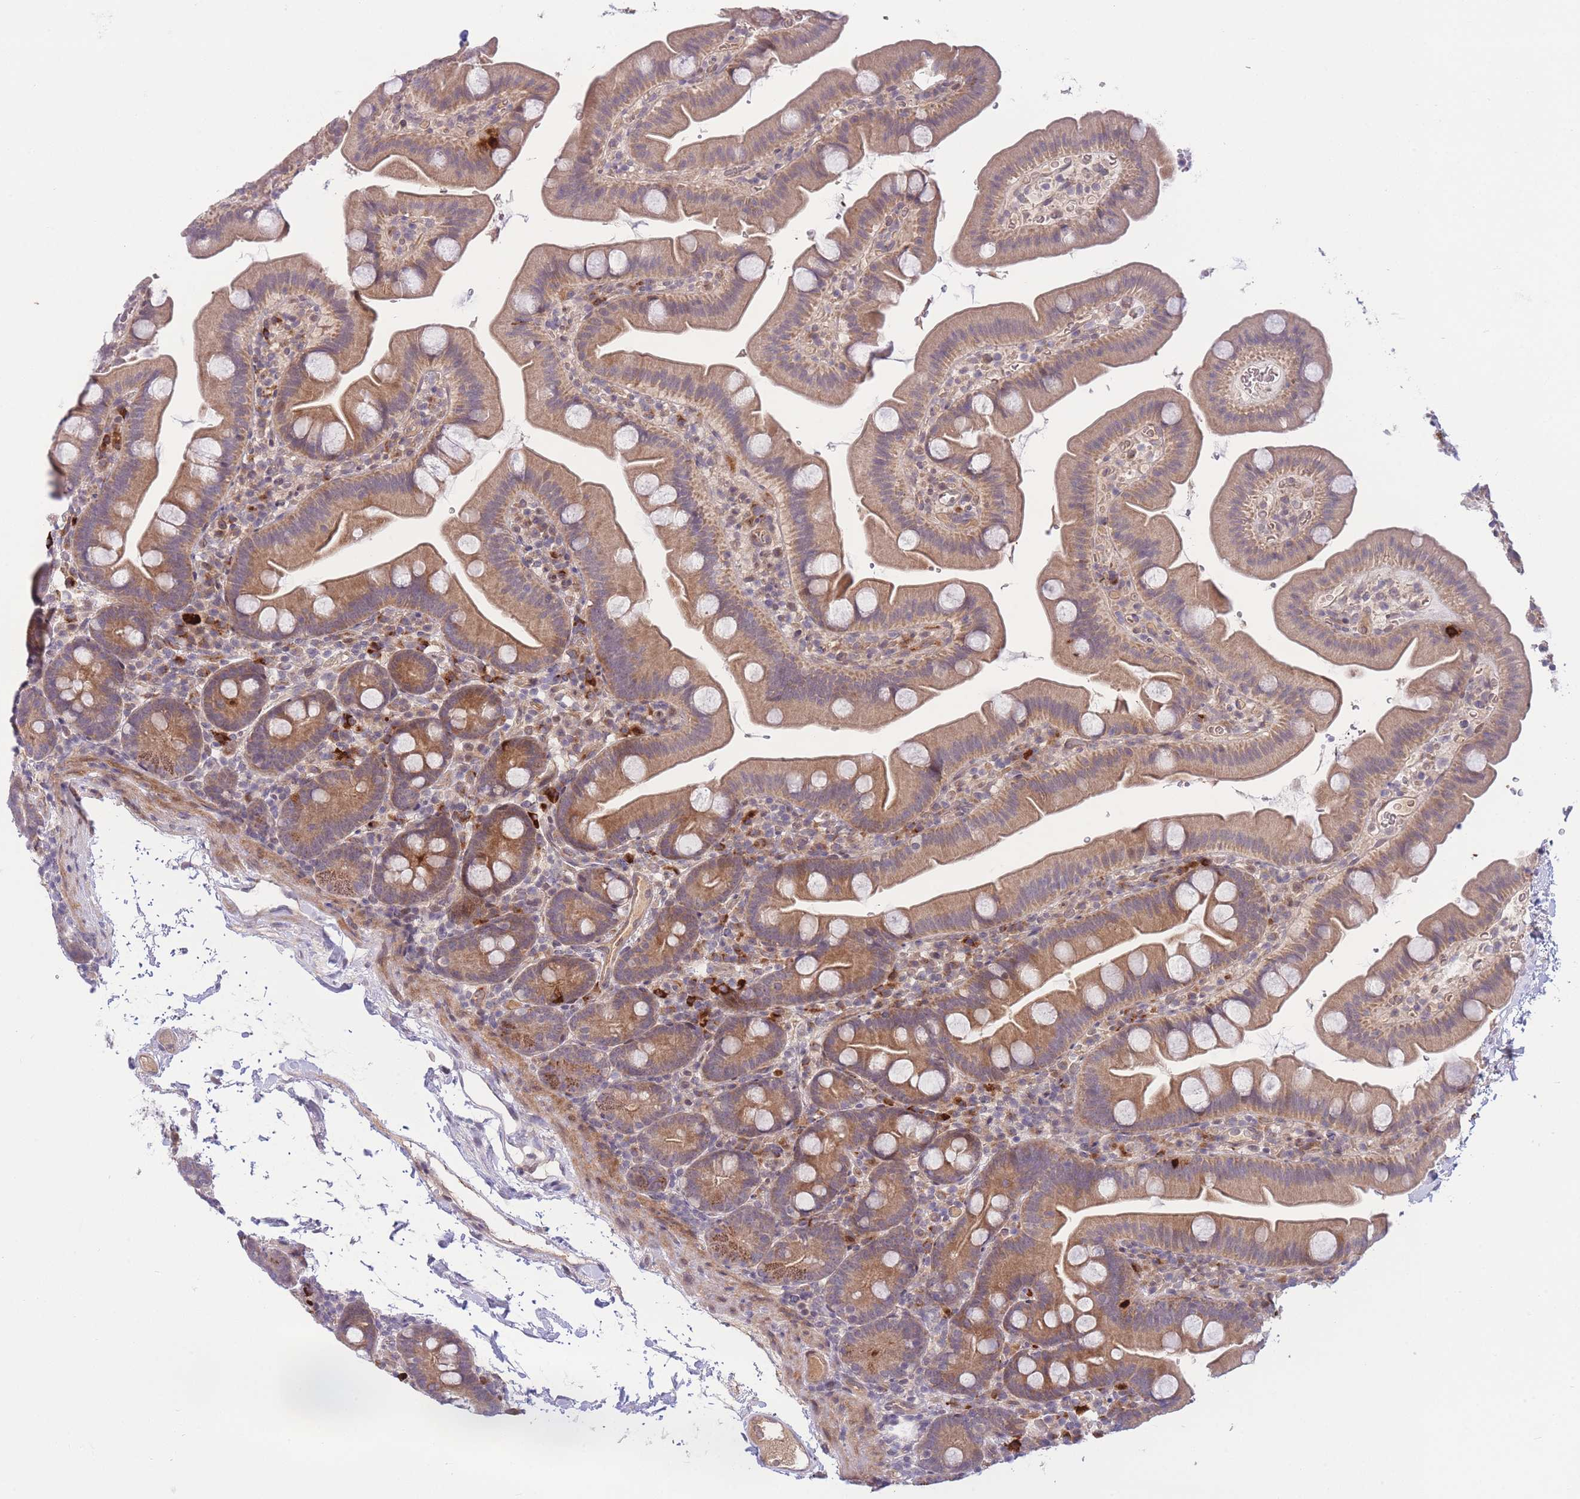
{"staining": {"intensity": "moderate", "quantity": ">75%", "location": "cytoplasmic/membranous"}, "tissue": "small intestine", "cell_type": "Glandular cells", "image_type": "normal", "snomed": [{"axis": "morphology", "description": "Normal tissue, NOS"}, {"axis": "topography", "description": "Small intestine"}], "caption": "The image displays immunohistochemical staining of normal small intestine. There is moderate cytoplasmic/membranous positivity is identified in about >75% of glandular cells.", "gene": "CDC25B", "patient": {"sex": "female", "age": 68}}